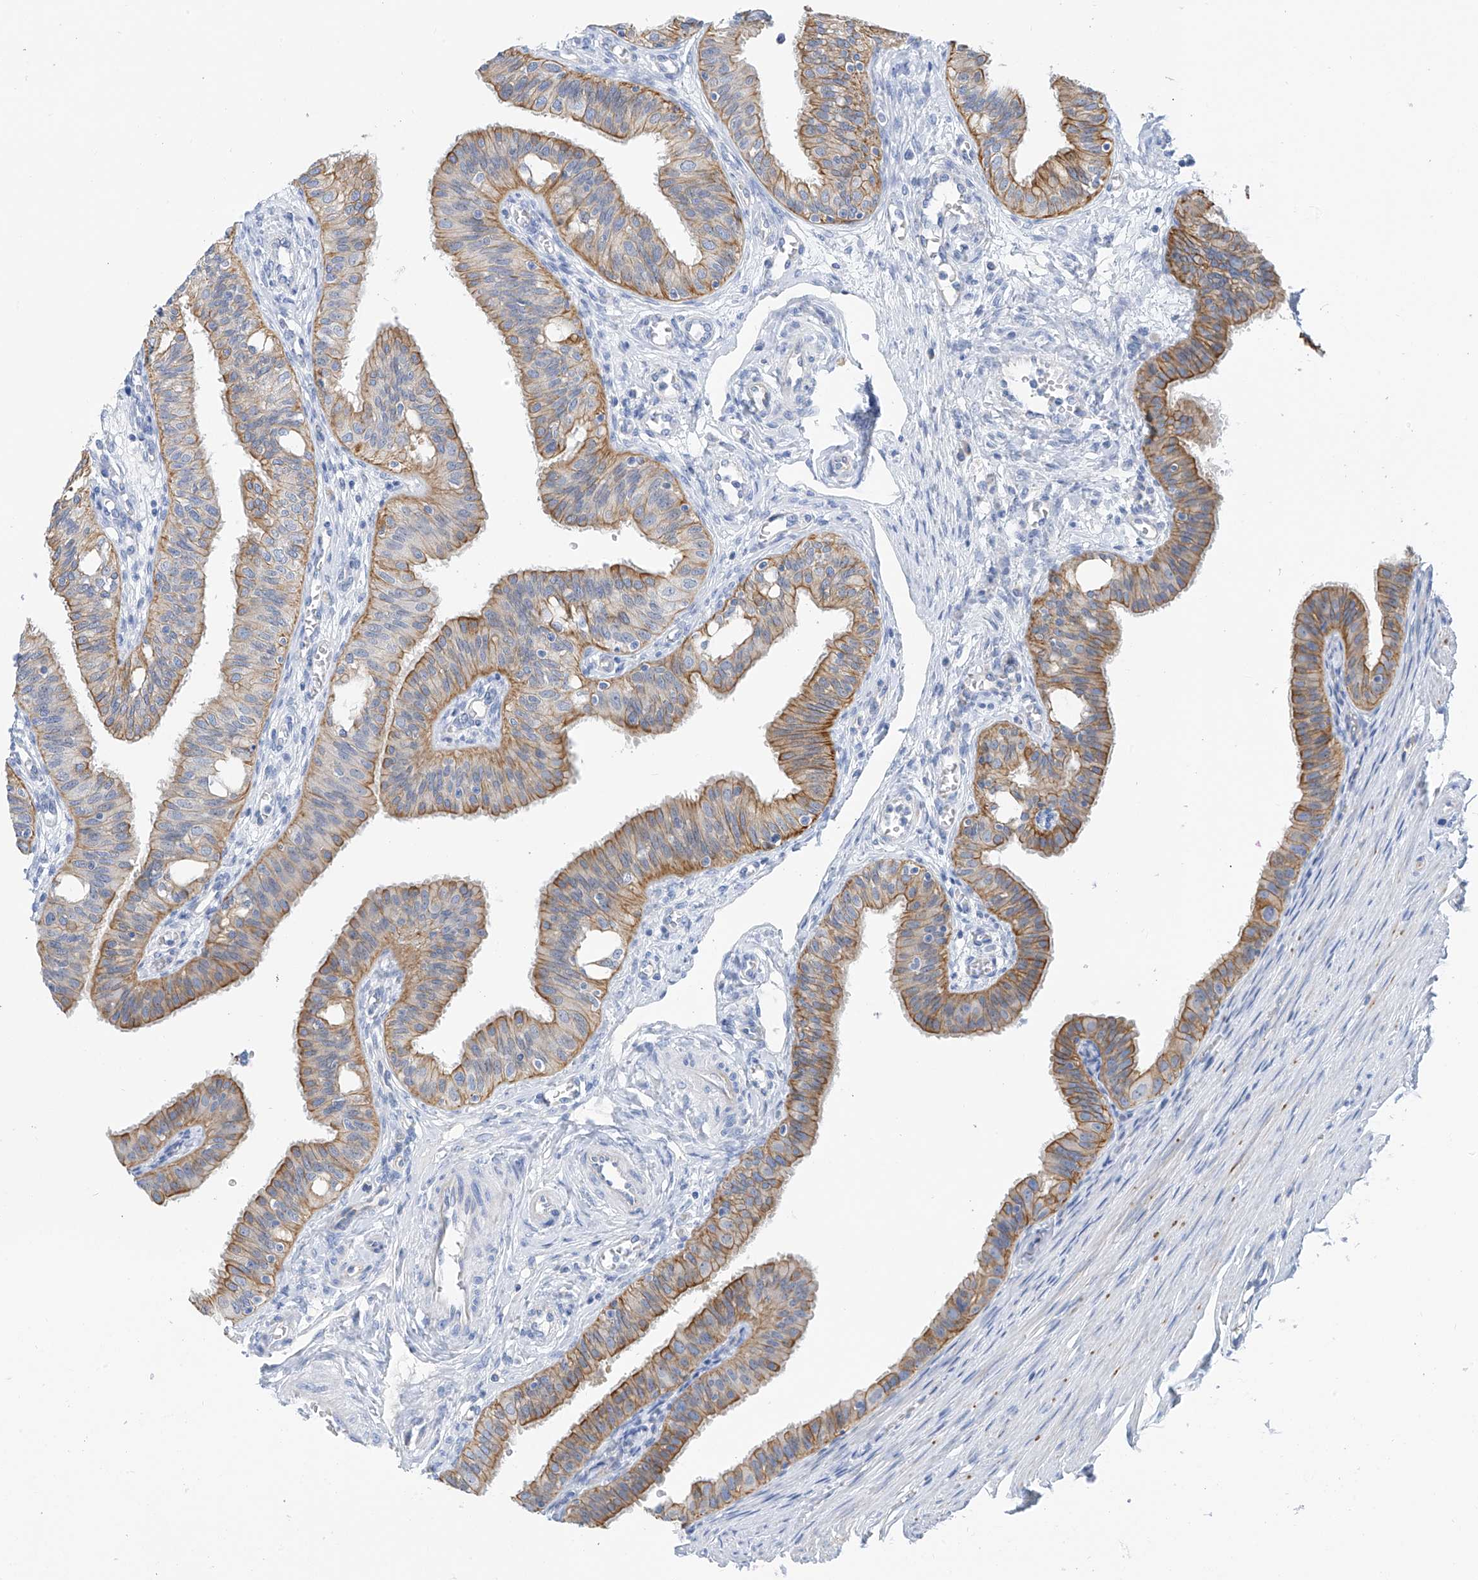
{"staining": {"intensity": "moderate", "quantity": ">75%", "location": "cytoplasmic/membranous"}, "tissue": "fallopian tube", "cell_type": "Glandular cells", "image_type": "normal", "snomed": [{"axis": "morphology", "description": "Normal tissue, NOS"}, {"axis": "topography", "description": "Fallopian tube"}, {"axis": "topography", "description": "Ovary"}], "caption": "A brown stain highlights moderate cytoplasmic/membranous expression of a protein in glandular cells of unremarkable human fallopian tube.", "gene": "PIK3C2B", "patient": {"sex": "female", "age": 42}}